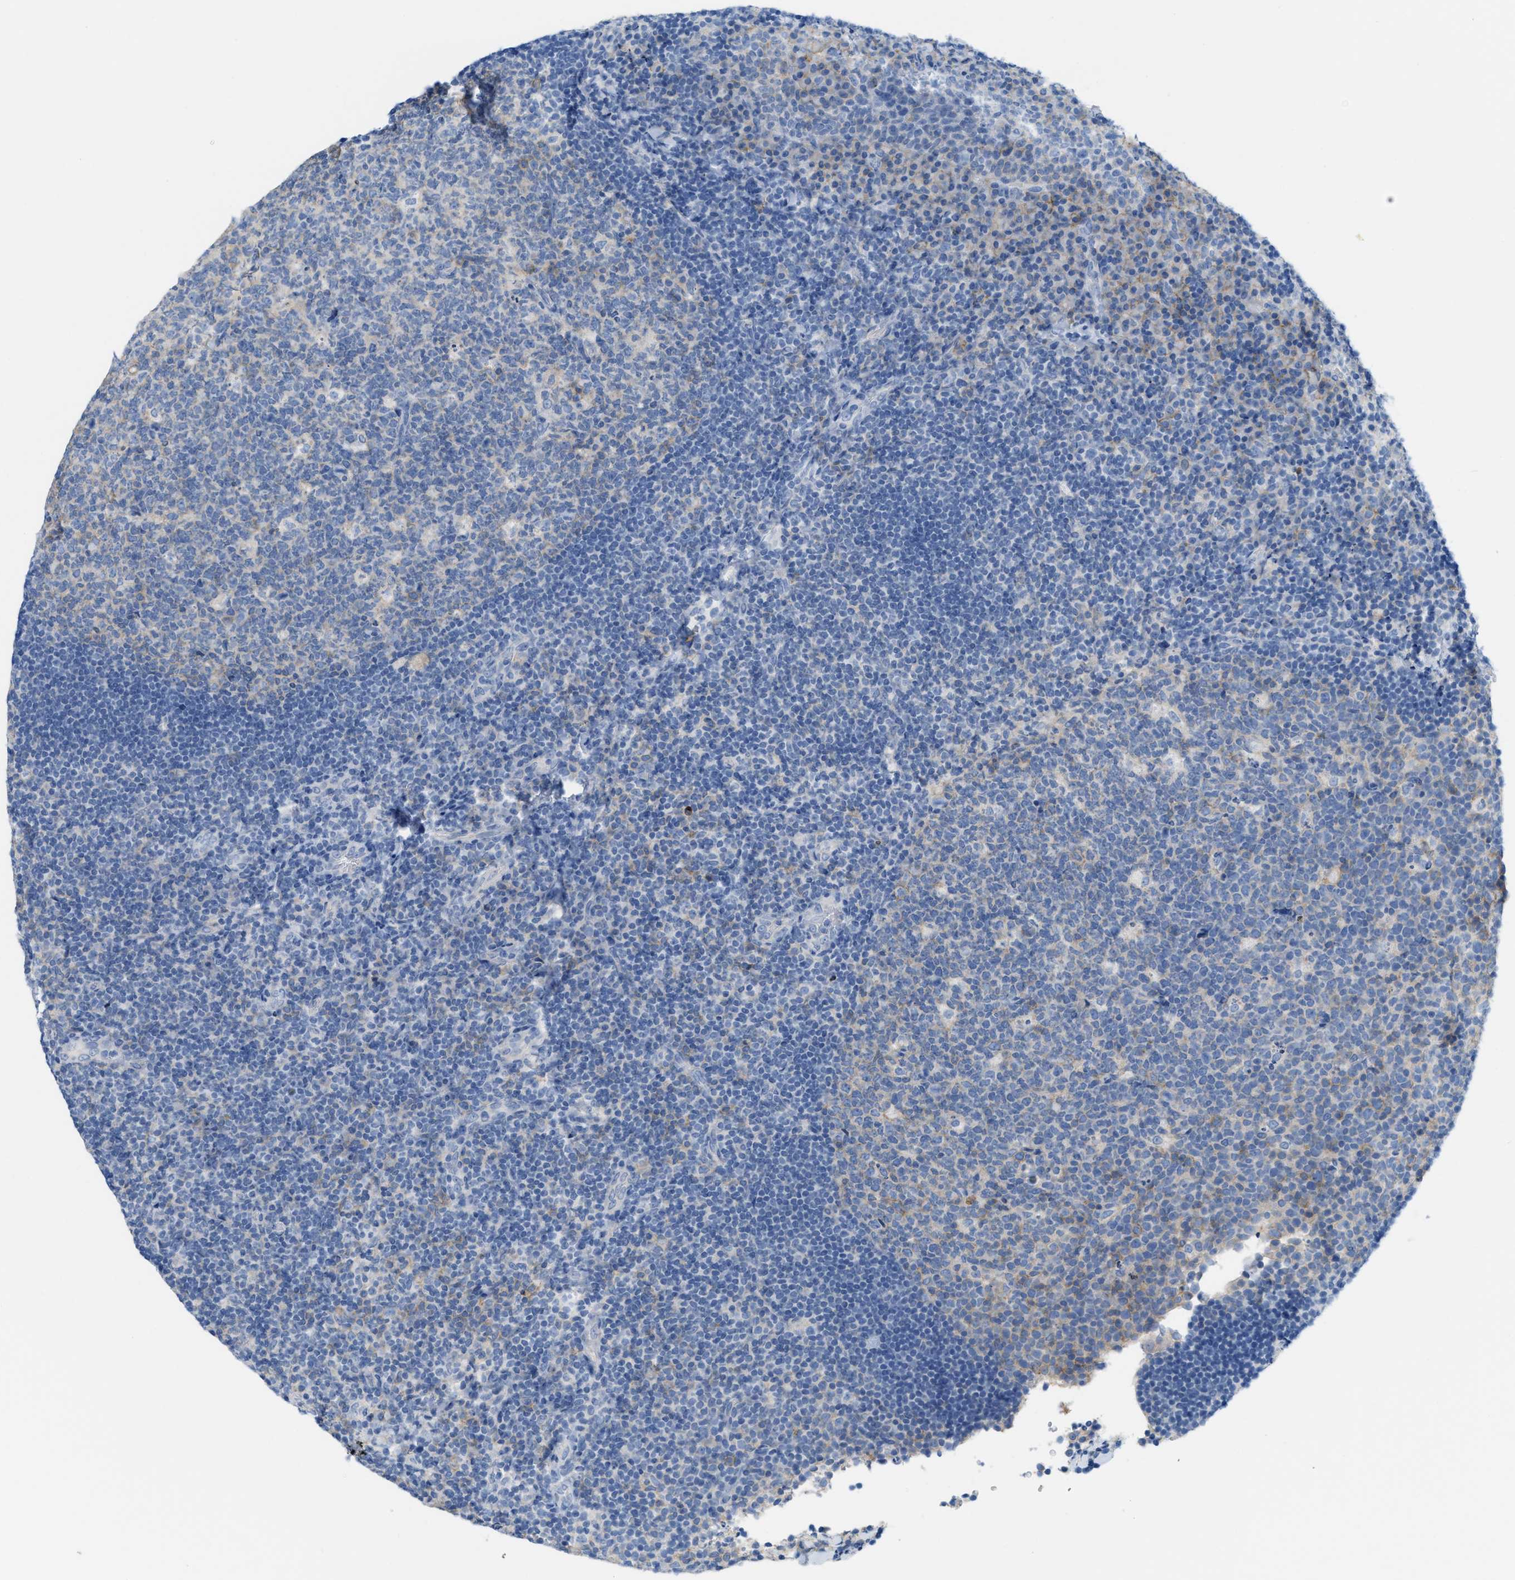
{"staining": {"intensity": "negative", "quantity": "none", "location": "none"}, "tissue": "tonsil", "cell_type": "Germinal center cells", "image_type": "normal", "snomed": [{"axis": "morphology", "description": "Normal tissue, NOS"}, {"axis": "topography", "description": "Tonsil"}], "caption": "Germinal center cells show no significant positivity in benign tonsil. (Brightfield microscopy of DAB immunohistochemistry (IHC) at high magnification).", "gene": "SLC3A2", "patient": {"sex": "male", "age": 17}}